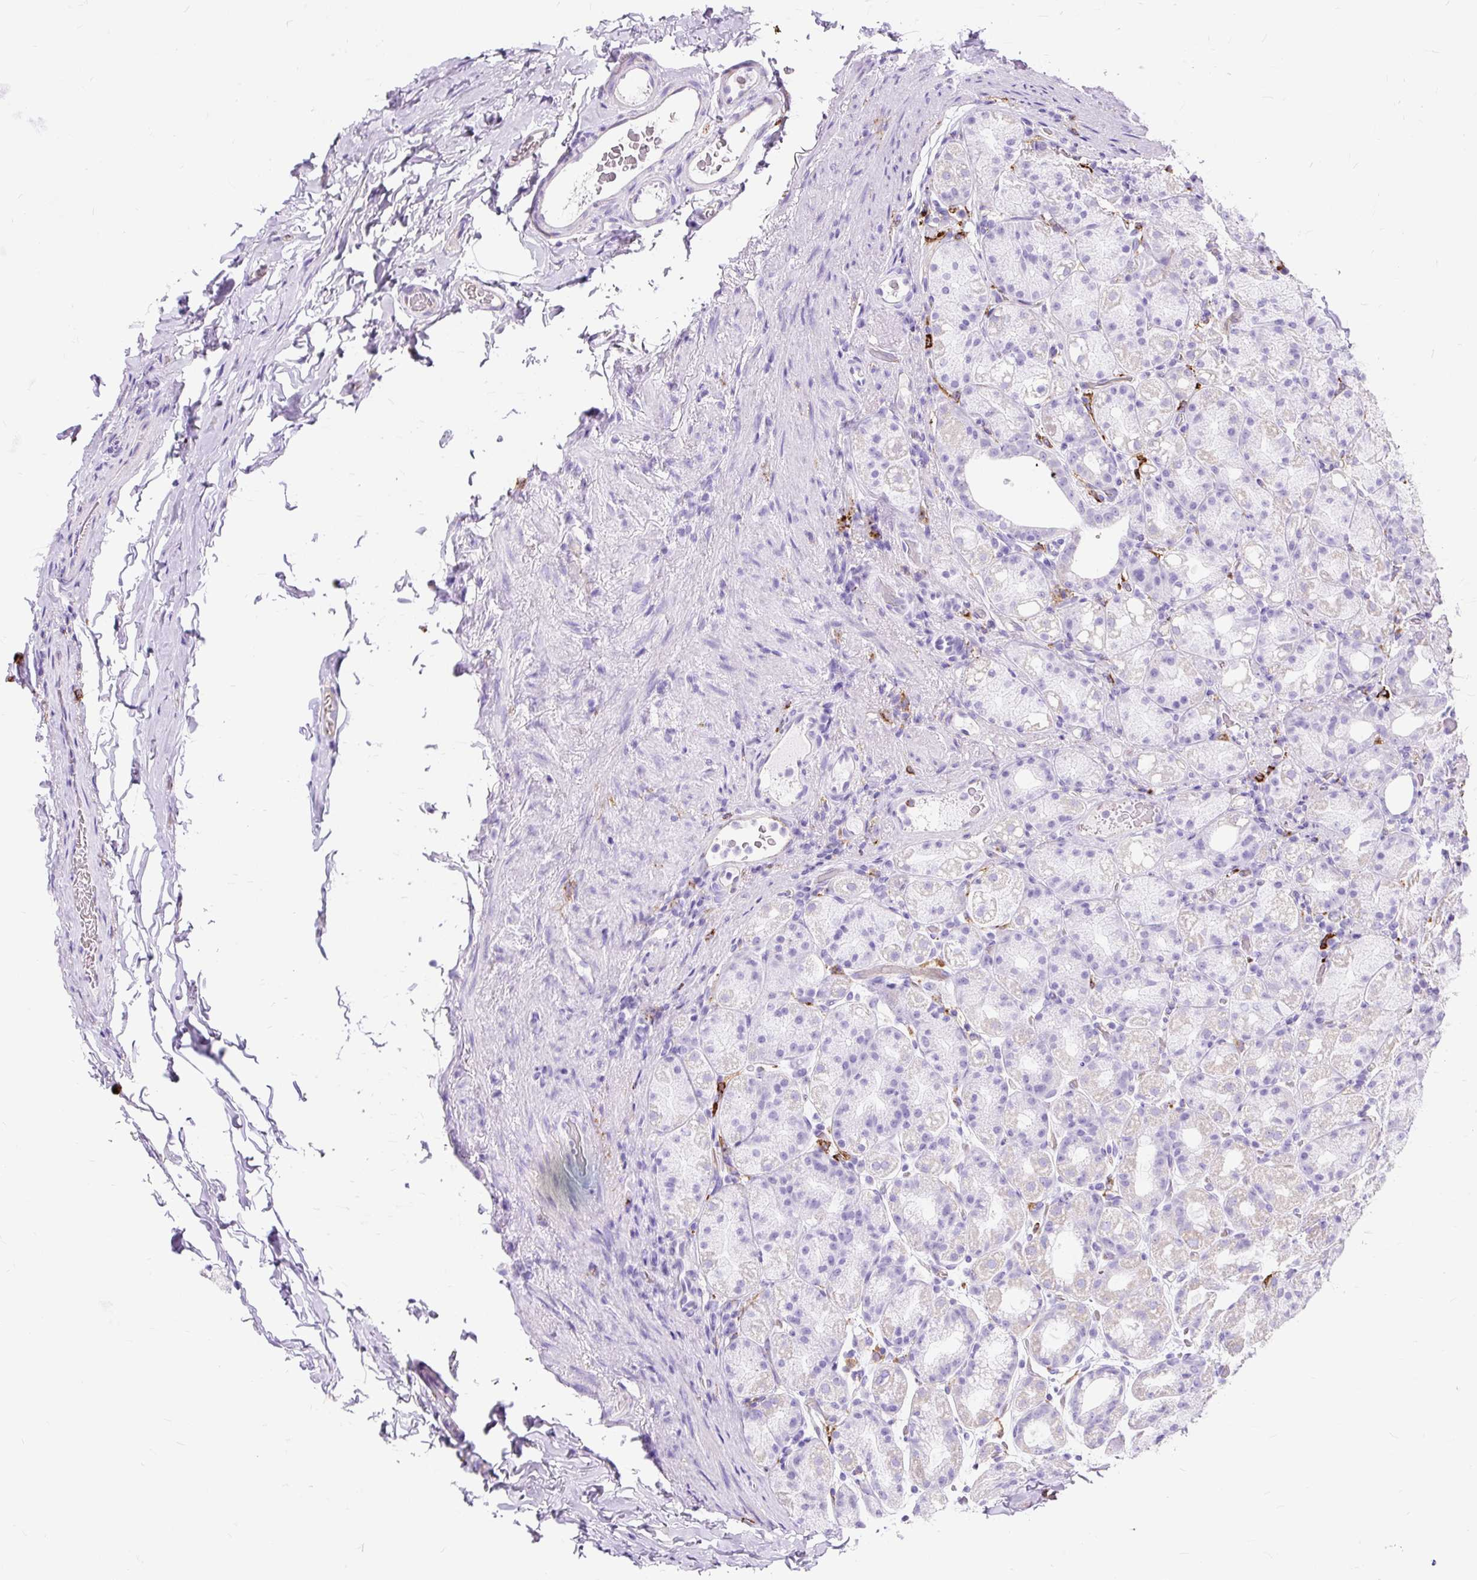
{"staining": {"intensity": "moderate", "quantity": "<25%", "location": "cytoplasmic/membranous"}, "tissue": "stomach", "cell_type": "Glandular cells", "image_type": "normal", "snomed": [{"axis": "morphology", "description": "Normal tissue, NOS"}, {"axis": "topography", "description": "Stomach, upper"}, {"axis": "topography", "description": "Stomach"}], "caption": "Protein analysis of benign stomach displays moderate cytoplasmic/membranous positivity in about <25% of glandular cells. (Stains: DAB in brown, nuclei in blue, Microscopy: brightfield microscopy at high magnification).", "gene": "HLA", "patient": {"sex": "male", "age": 68}}